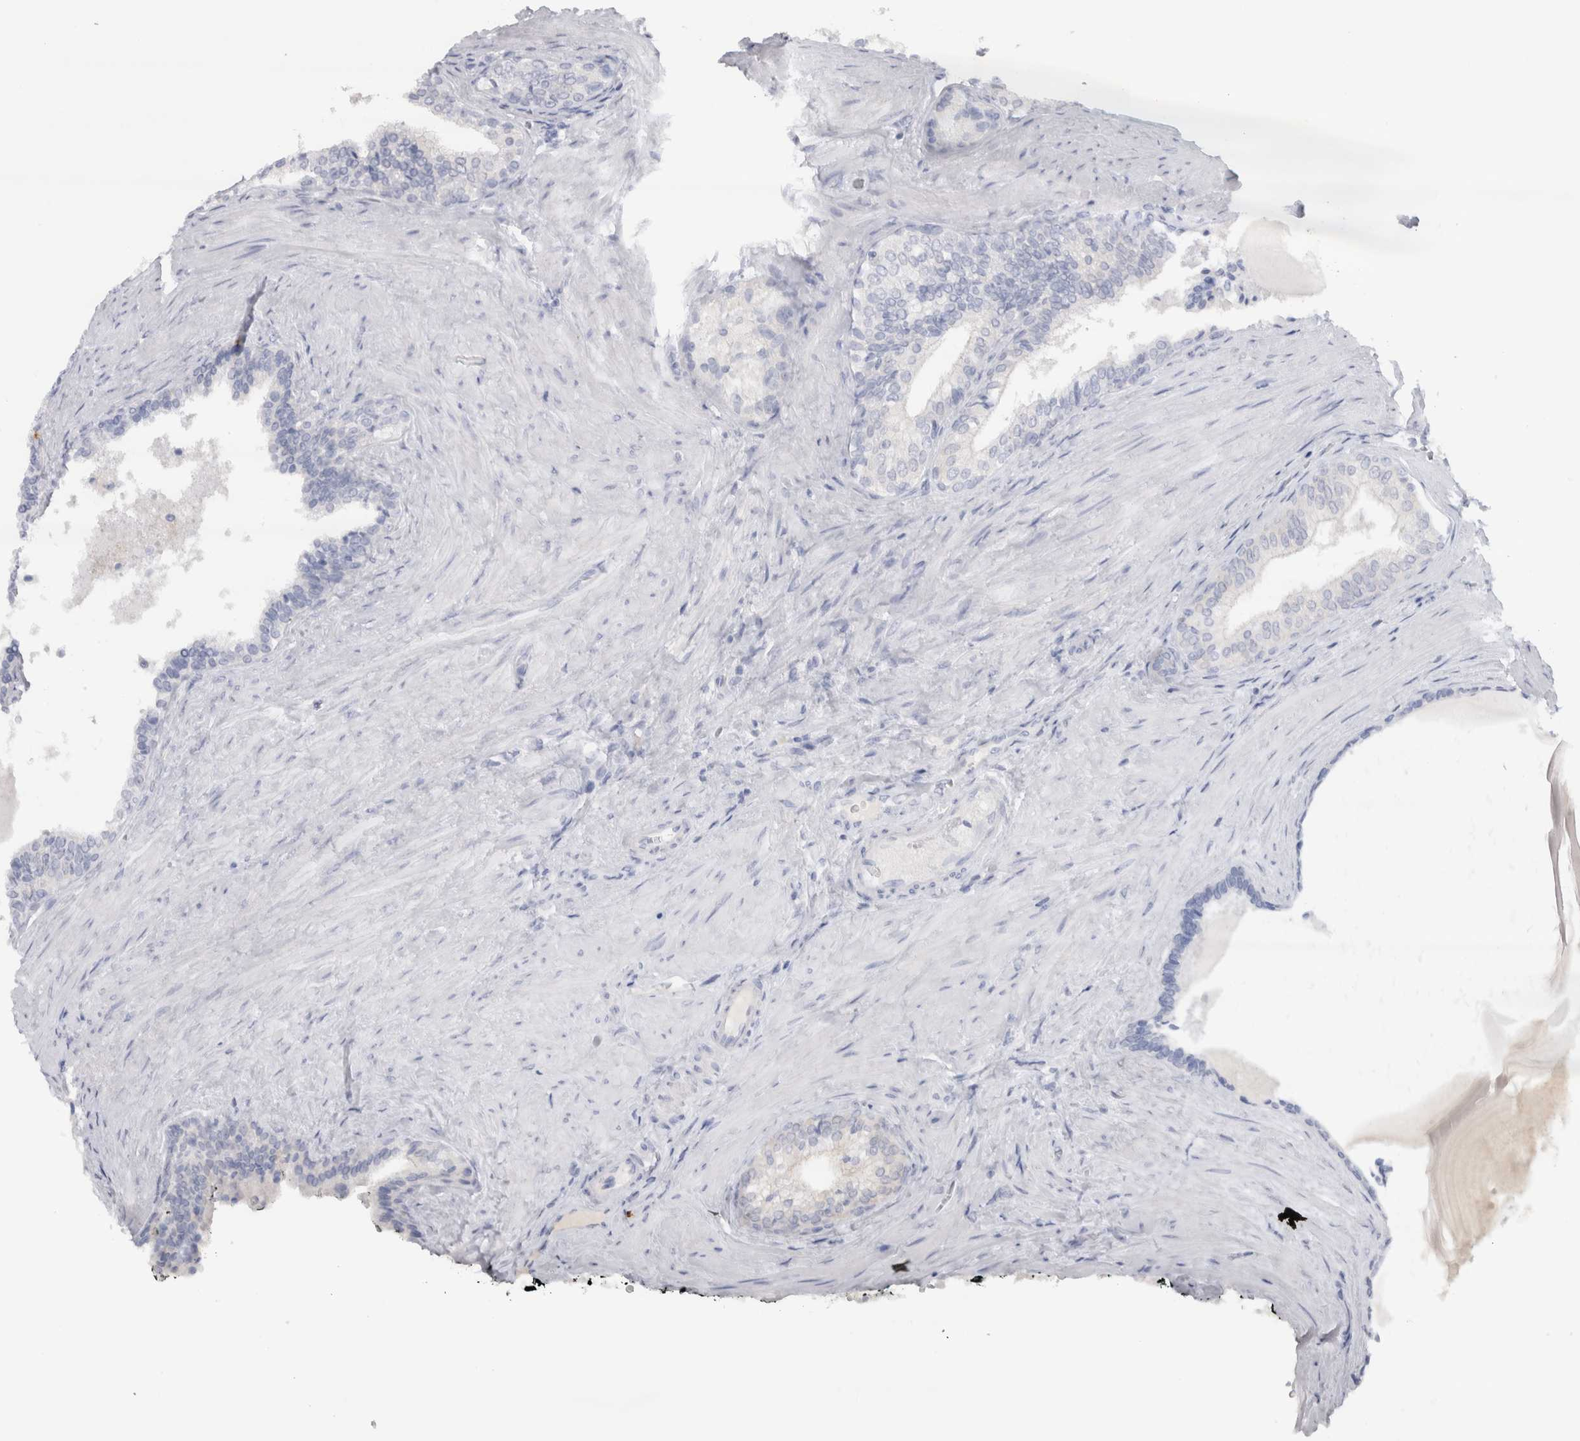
{"staining": {"intensity": "negative", "quantity": "none", "location": "none"}, "tissue": "prostate cancer", "cell_type": "Tumor cells", "image_type": "cancer", "snomed": [{"axis": "morphology", "description": "Adenocarcinoma, Low grade"}, {"axis": "topography", "description": "Prostate"}], "caption": "A high-resolution photomicrograph shows immunohistochemistry staining of low-grade adenocarcinoma (prostate), which displays no significant staining in tumor cells.", "gene": "CDH17", "patient": {"sex": "male", "age": 60}}